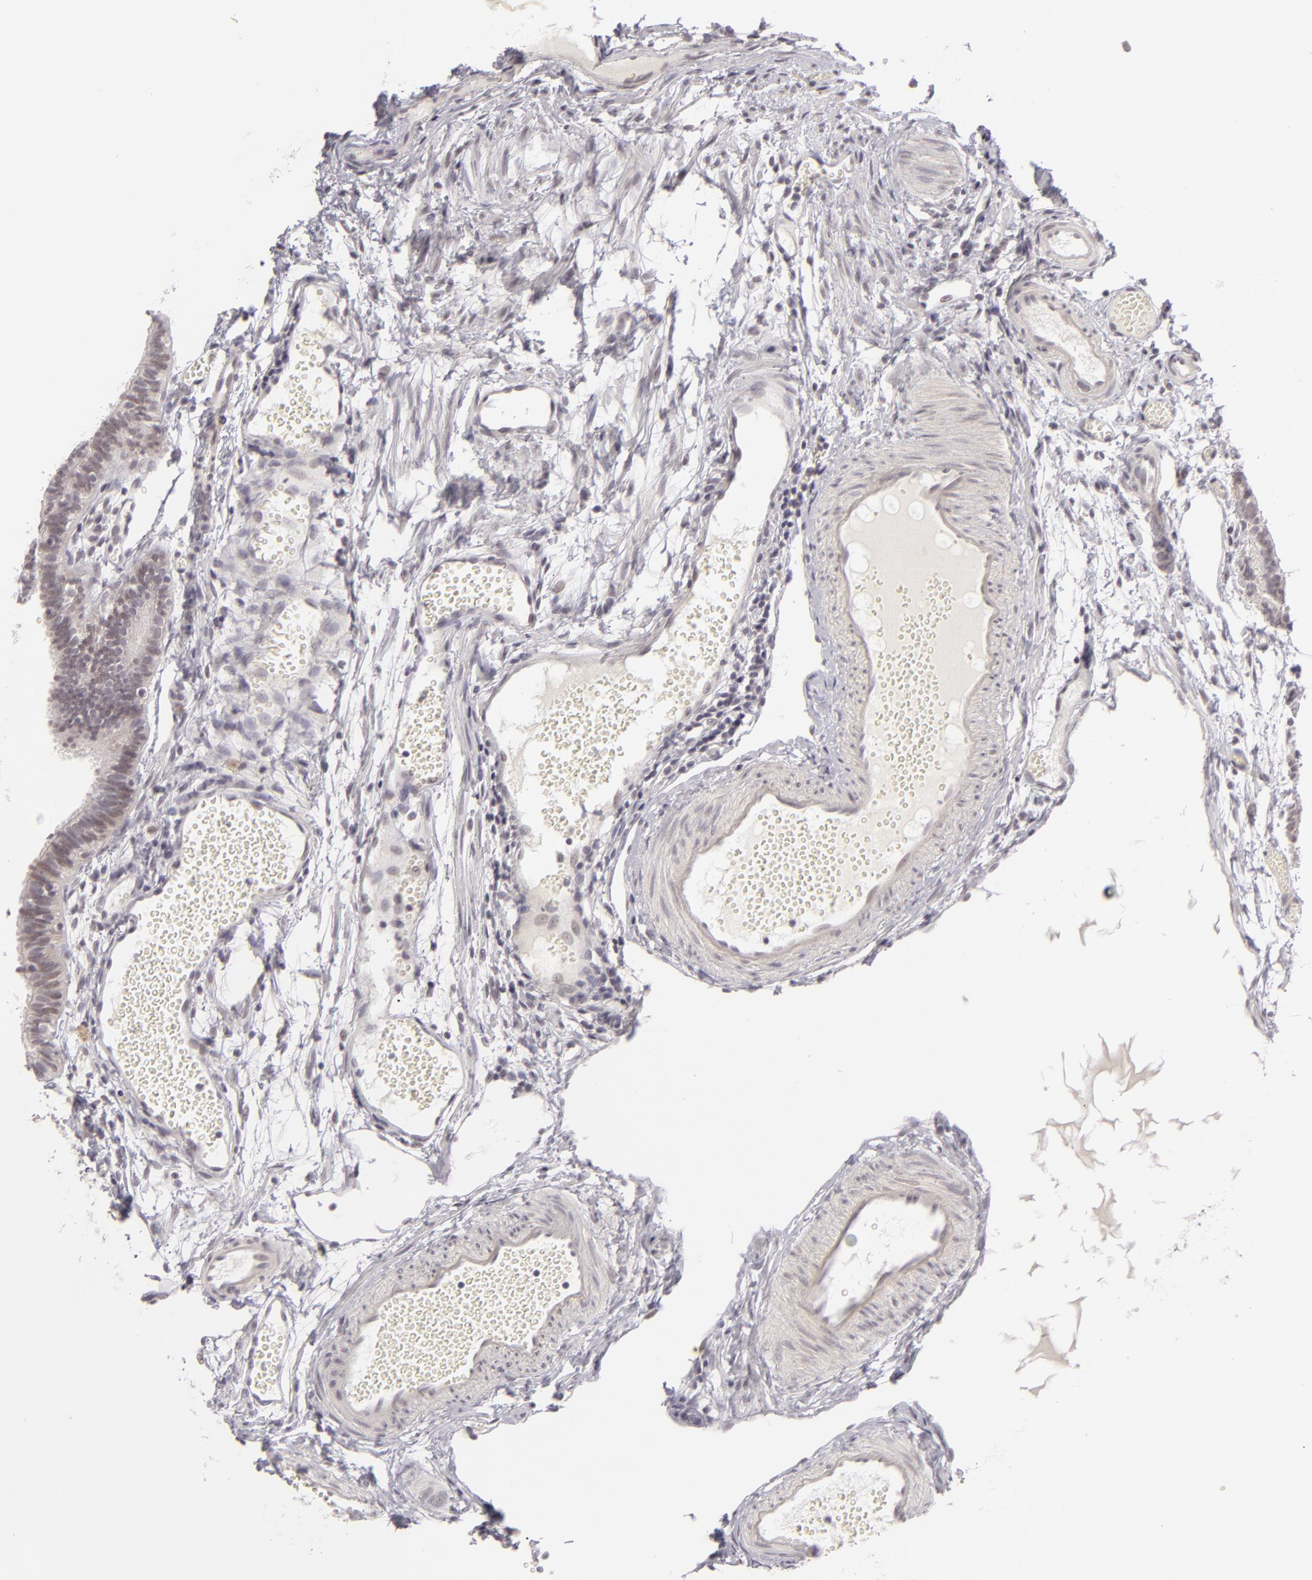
{"staining": {"intensity": "weak", "quantity": ">75%", "location": "cytoplasmic/membranous"}, "tissue": "fallopian tube", "cell_type": "Glandular cells", "image_type": "normal", "snomed": [{"axis": "morphology", "description": "Normal tissue, NOS"}, {"axis": "topography", "description": "Fallopian tube"}], "caption": "Glandular cells display low levels of weak cytoplasmic/membranous expression in approximately >75% of cells in benign fallopian tube.", "gene": "DLG3", "patient": {"sex": "female", "age": 29}}